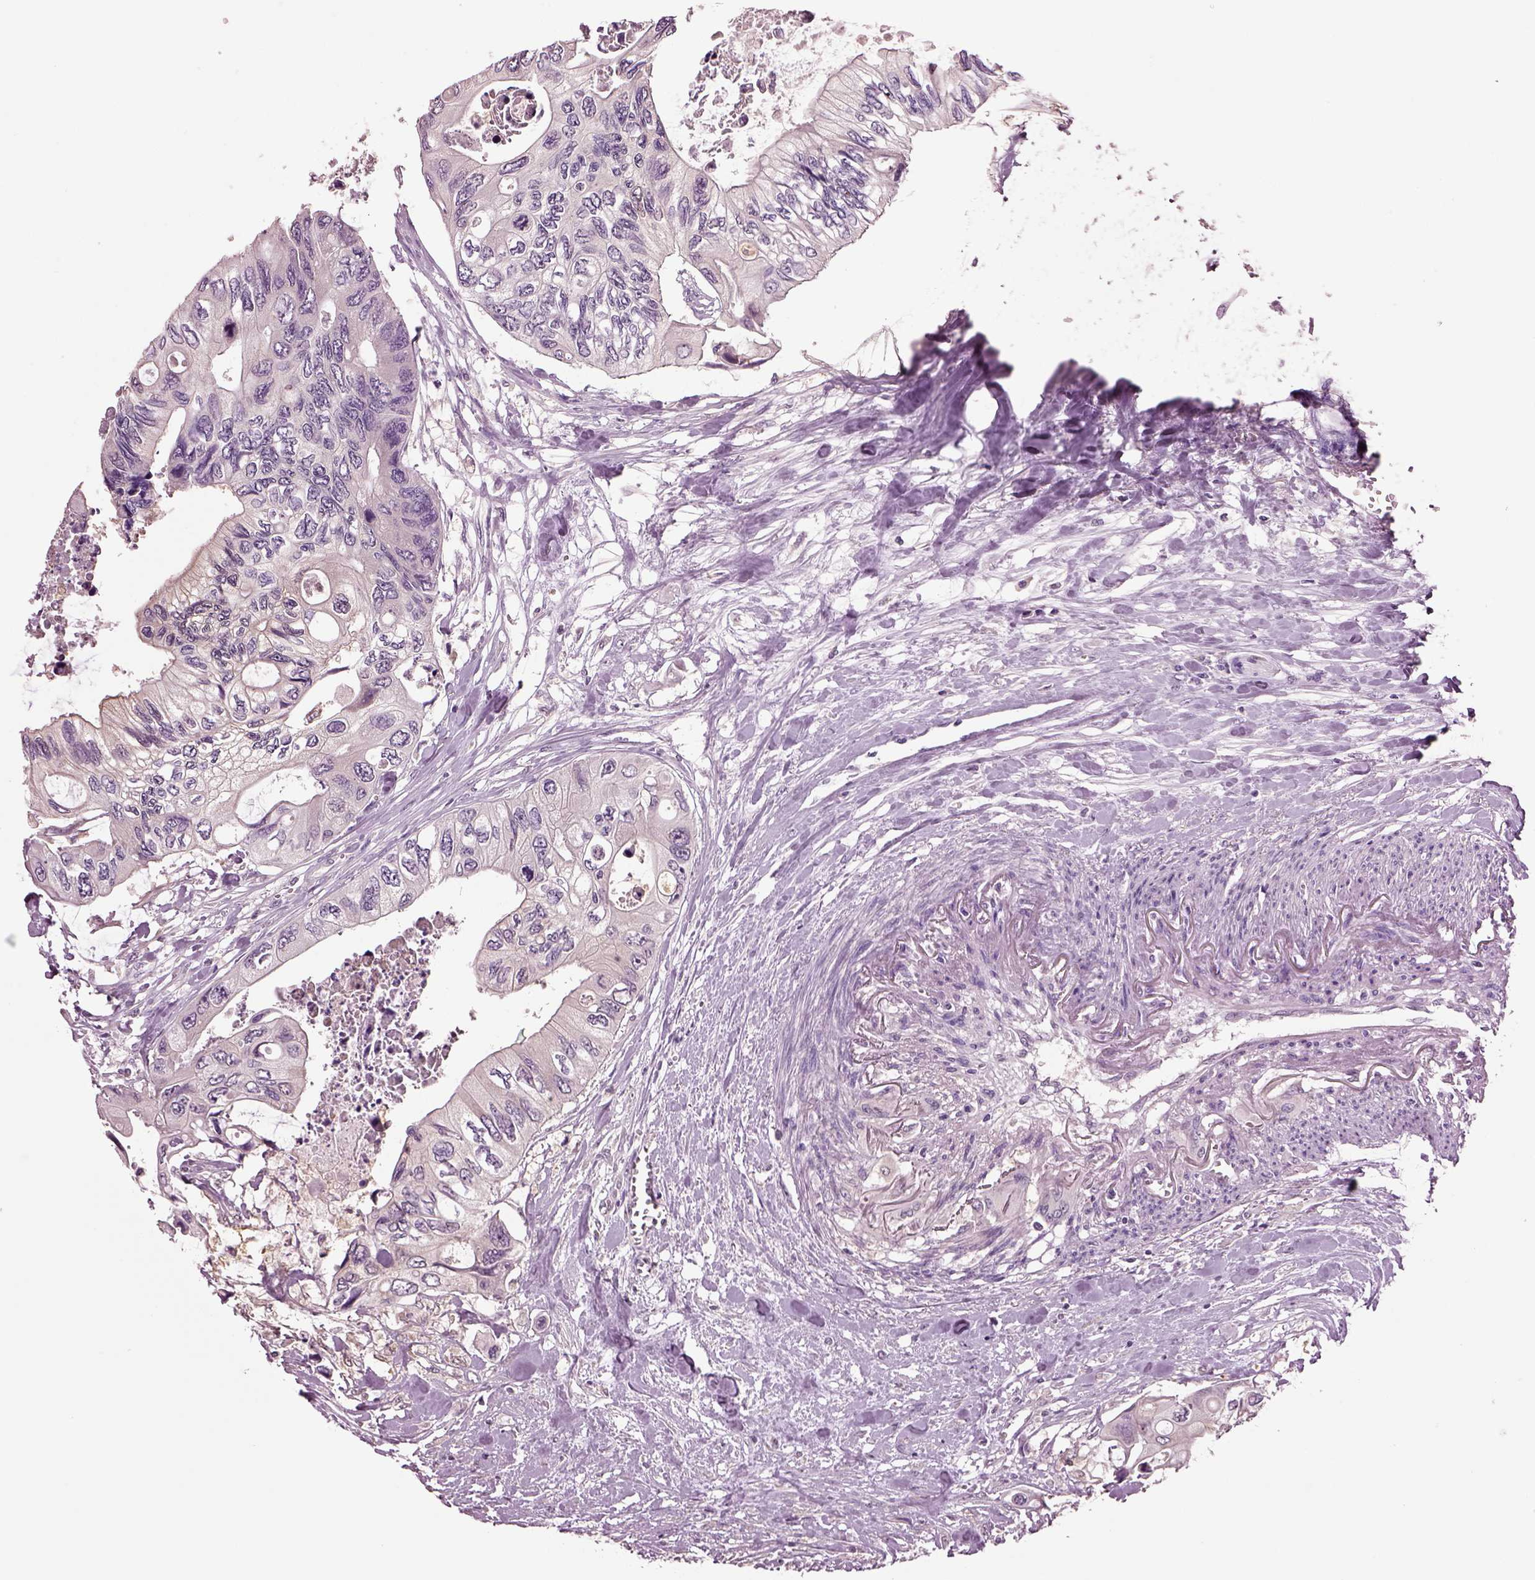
{"staining": {"intensity": "negative", "quantity": "none", "location": "none"}, "tissue": "colorectal cancer", "cell_type": "Tumor cells", "image_type": "cancer", "snomed": [{"axis": "morphology", "description": "Adenocarcinoma, NOS"}, {"axis": "topography", "description": "Rectum"}], "caption": "This is a image of immunohistochemistry (IHC) staining of colorectal cancer, which shows no expression in tumor cells.", "gene": "CLPSL1", "patient": {"sex": "male", "age": 63}}